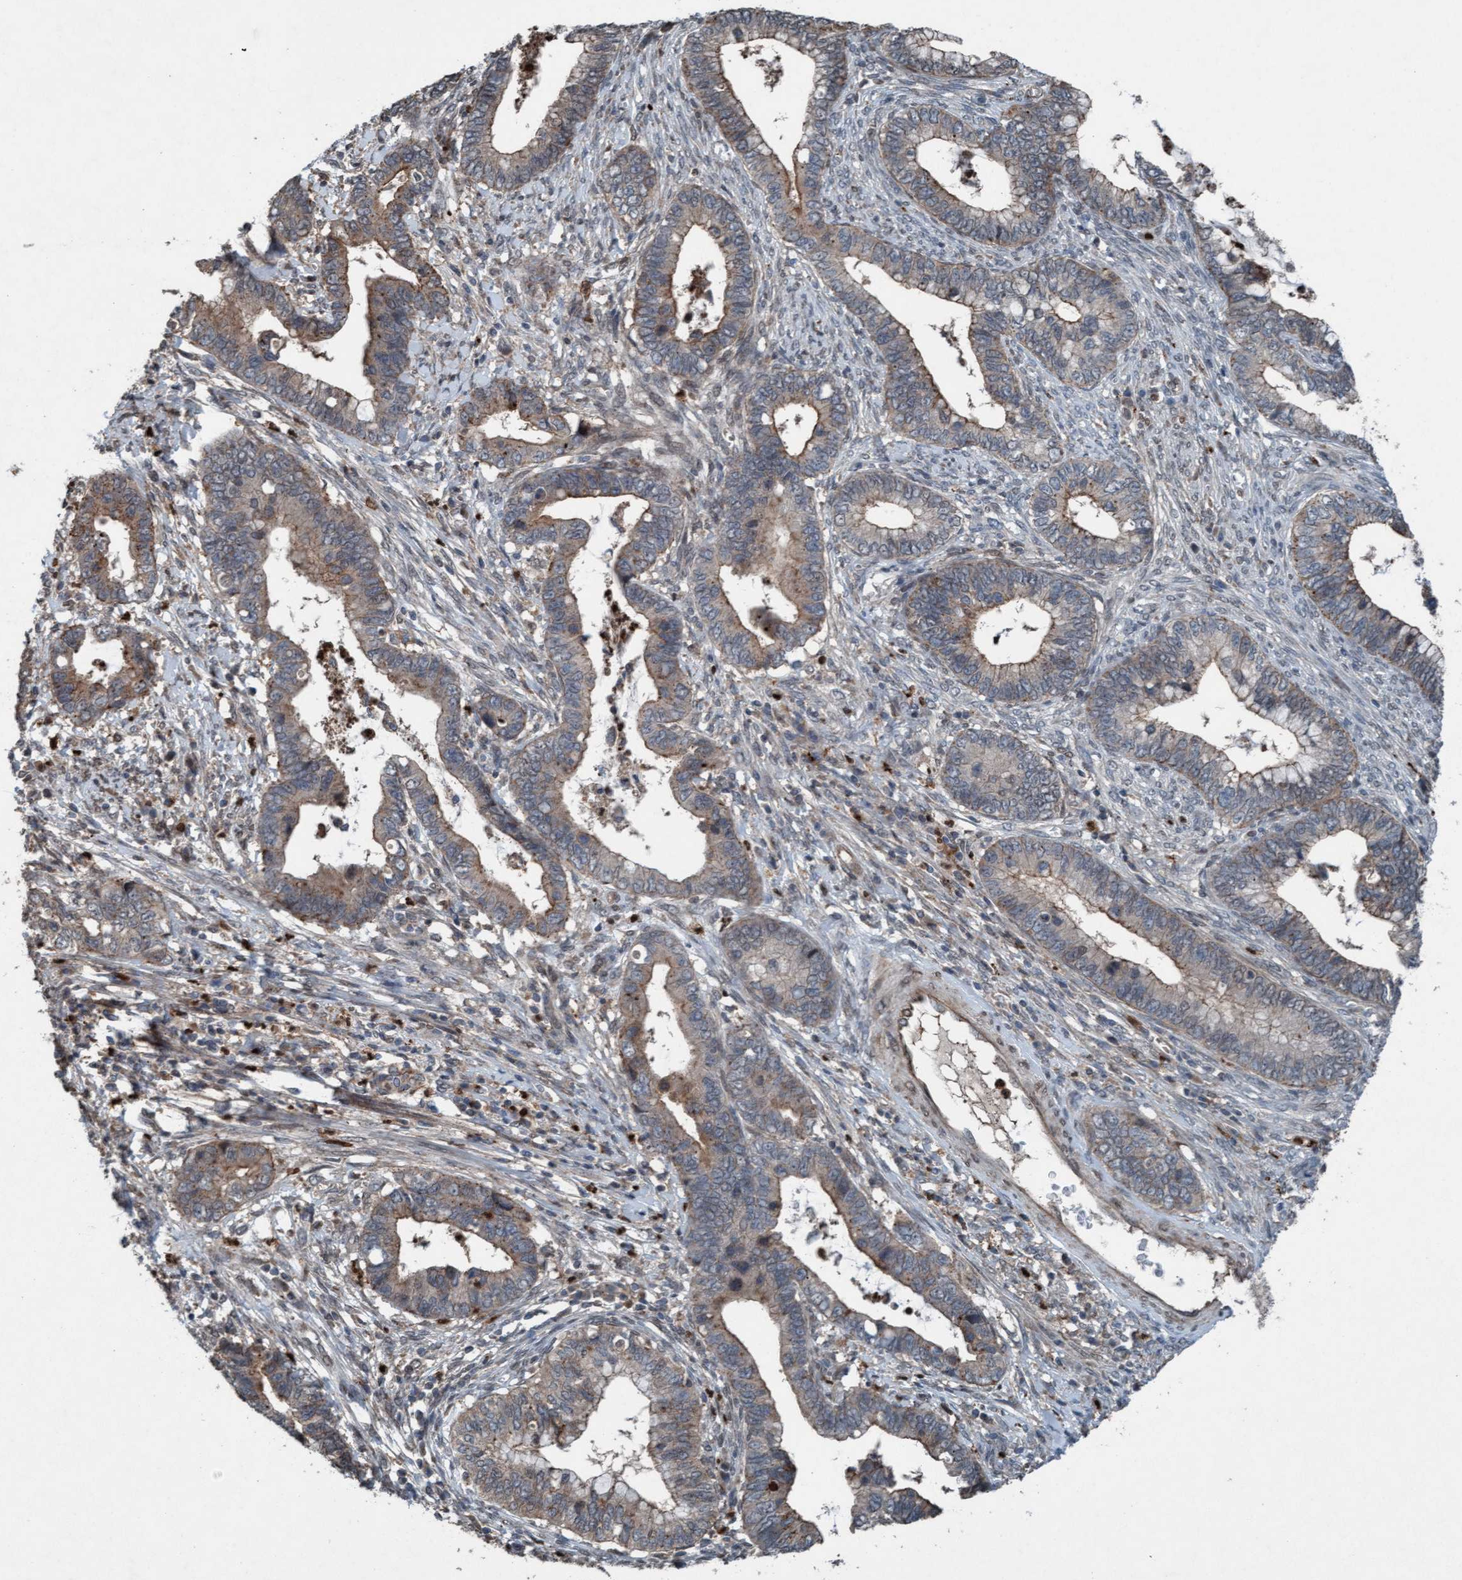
{"staining": {"intensity": "weak", "quantity": ">75%", "location": "cytoplasmic/membranous"}, "tissue": "cervical cancer", "cell_type": "Tumor cells", "image_type": "cancer", "snomed": [{"axis": "morphology", "description": "Adenocarcinoma, NOS"}, {"axis": "topography", "description": "Cervix"}], "caption": "Cervical adenocarcinoma stained with a protein marker exhibits weak staining in tumor cells.", "gene": "PLXNB2", "patient": {"sex": "female", "age": 44}}